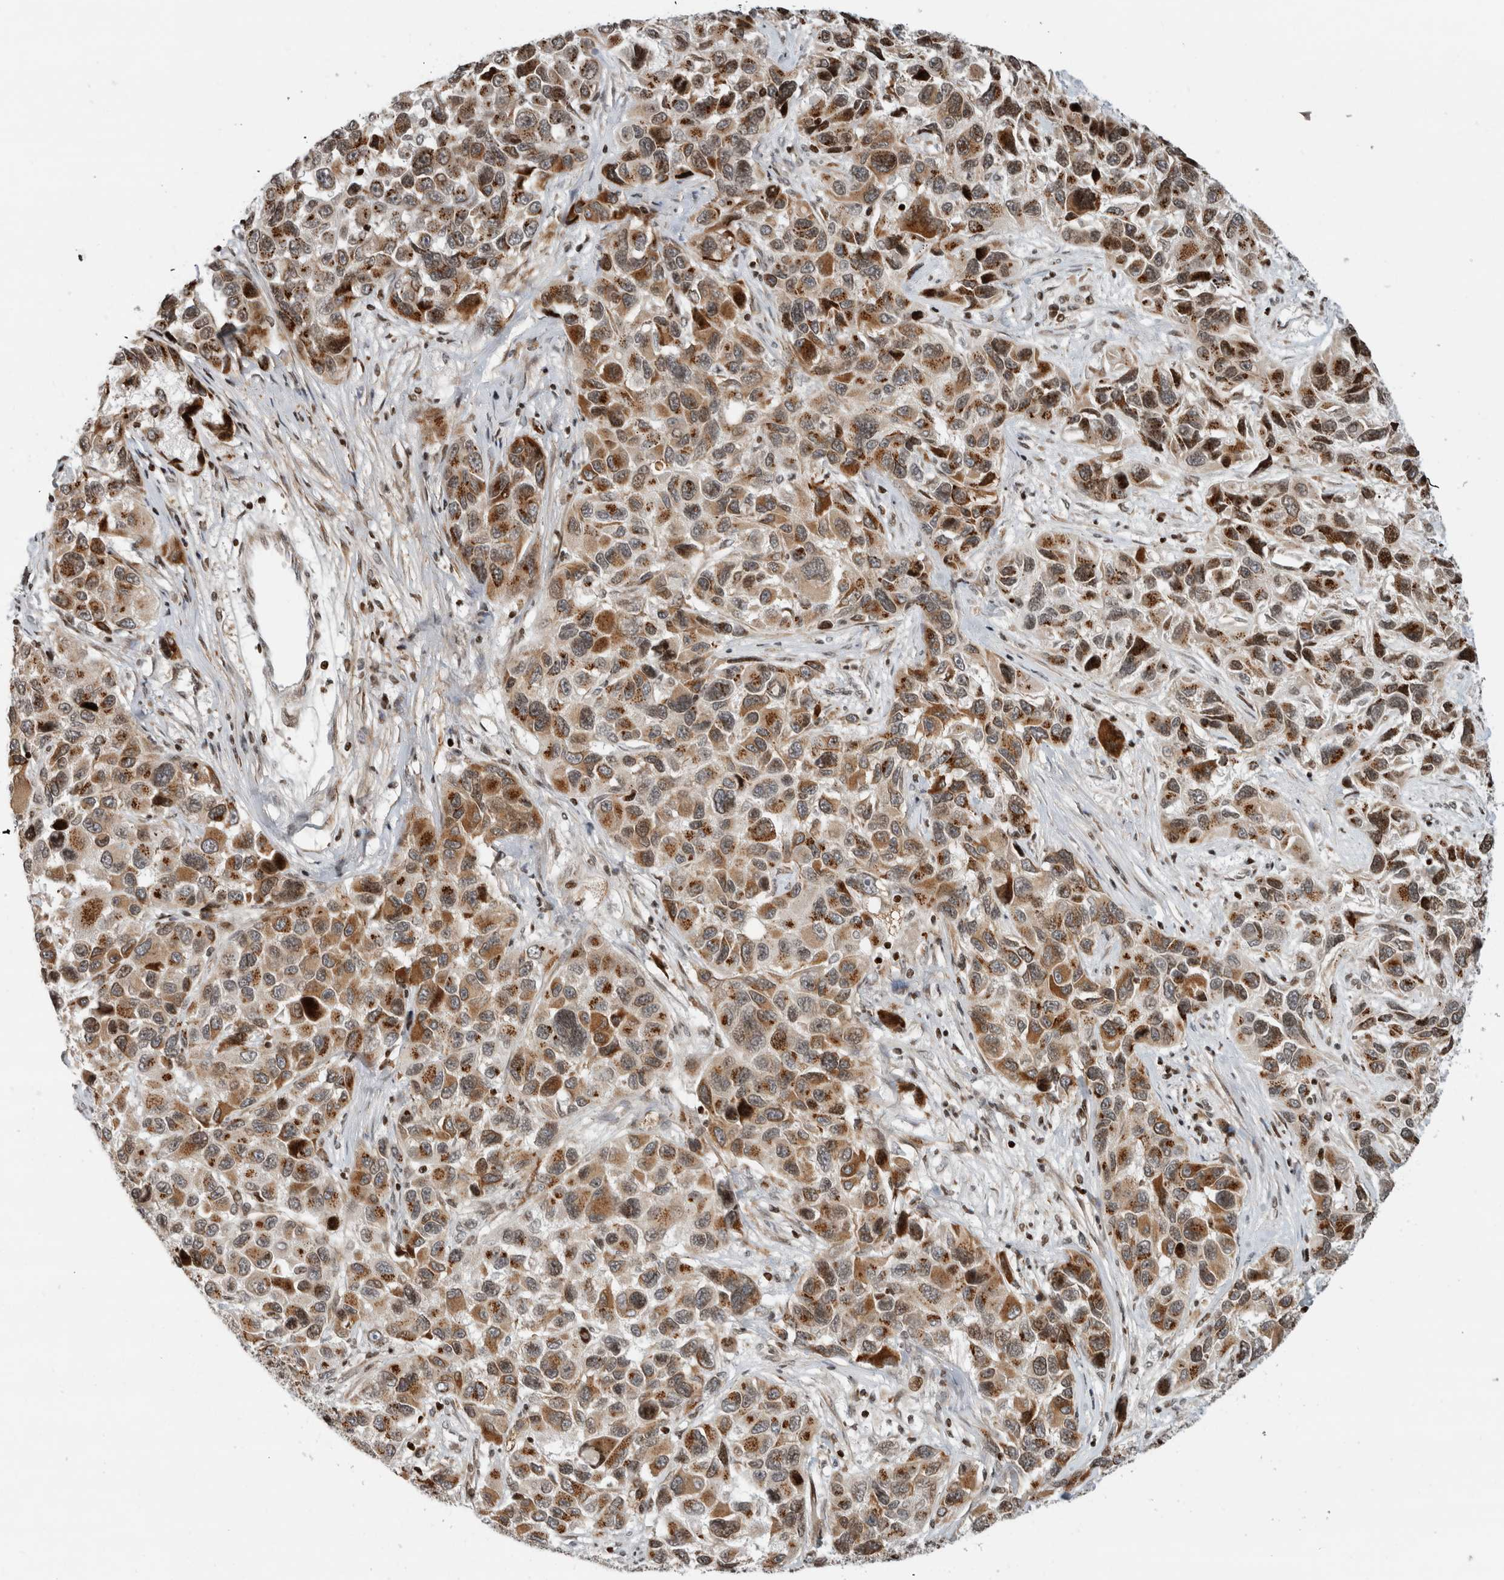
{"staining": {"intensity": "strong", "quantity": ">75%", "location": "cytoplasmic/membranous"}, "tissue": "melanoma", "cell_type": "Tumor cells", "image_type": "cancer", "snomed": [{"axis": "morphology", "description": "Malignant melanoma, NOS"}, {"axis": "topography", "description": "Skin"}], "caption": "Melanoma stained for a protein displays strong cytoplasmic/membranous positivity in tumor cells. The staining was performed using DAB, with brown indicating positive protein expression. Nuclei are stained blue with hematoxylin.", "gene": "GINS4", "patient": {"sex": "male", "age": 53}}